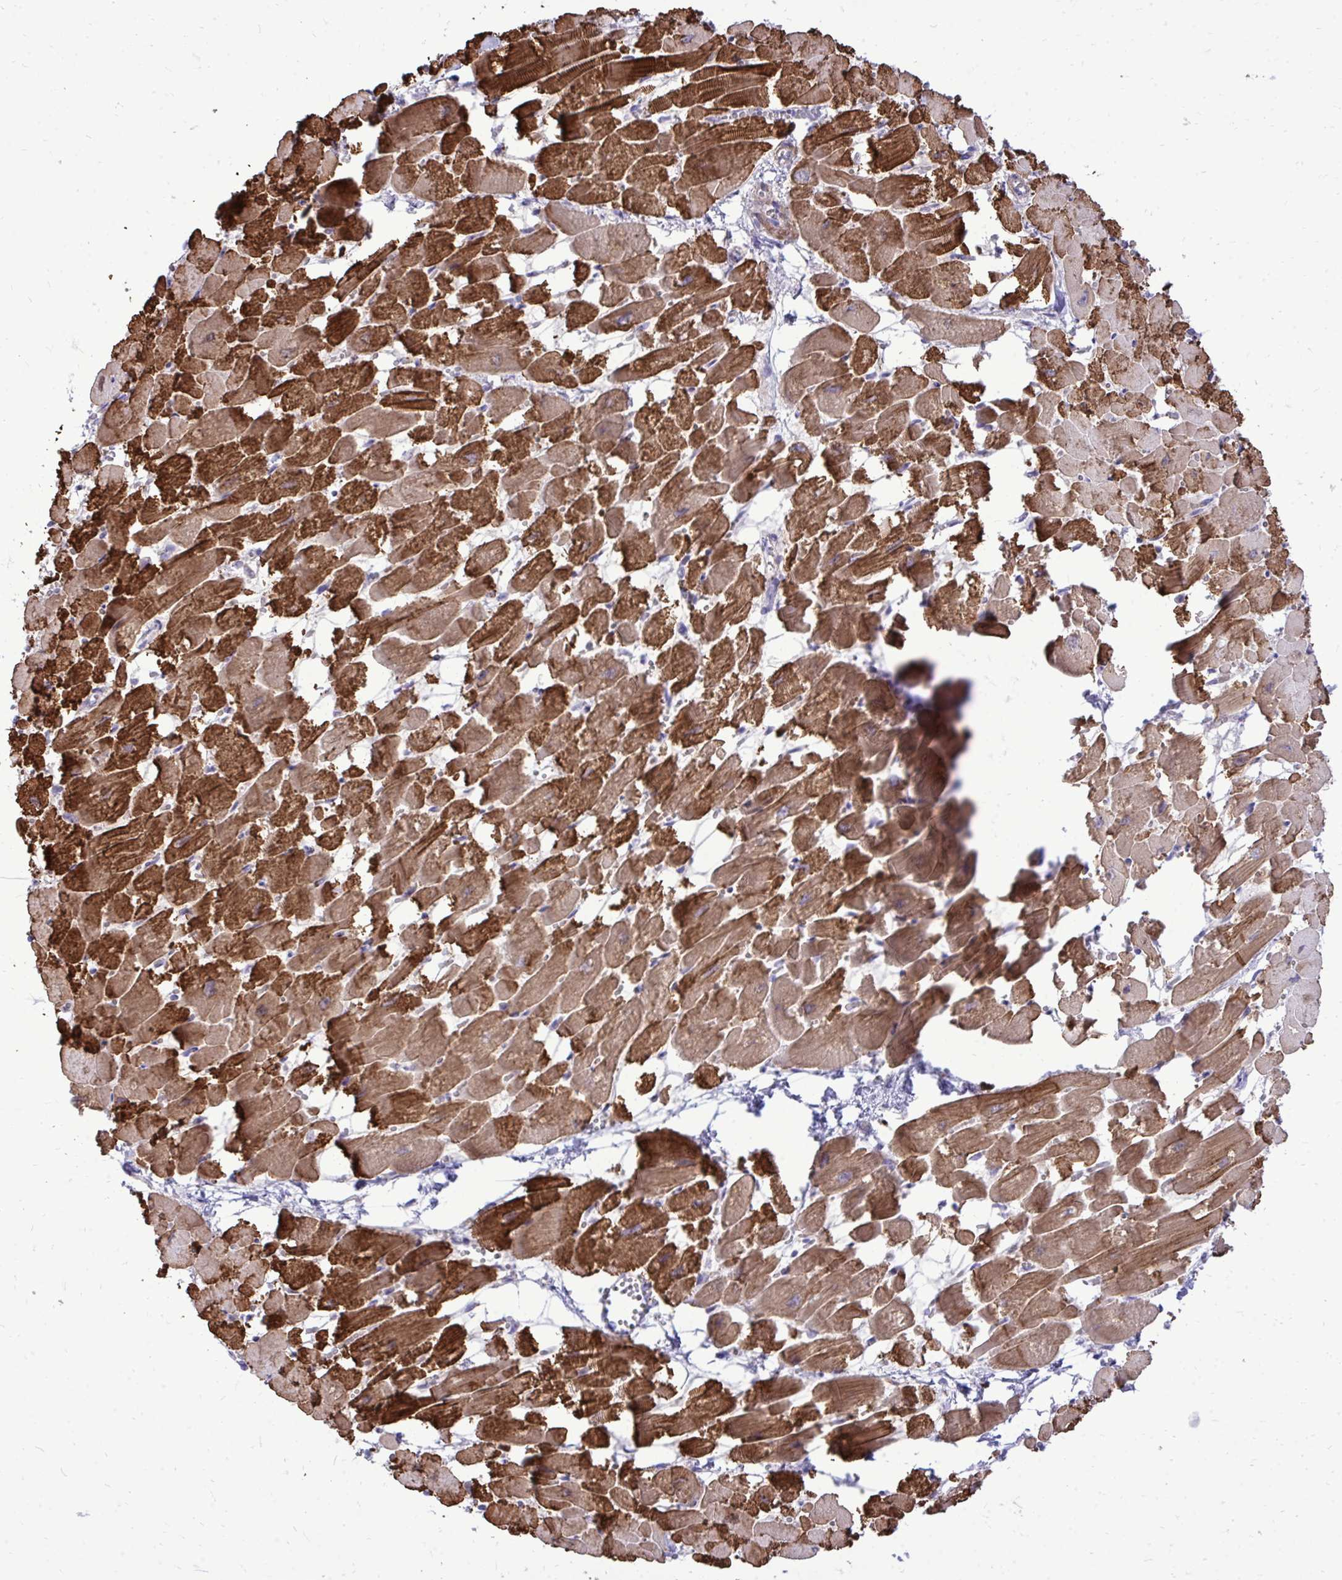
{"staining": {"intensity": "strong", "quantity": ">75%", "location": "cytoplasmic/membranous"}, "tissue": "heart muscle", "cell_type": "Cardiomyocytes", "image_type": "normal", "snomed": [{"axis": "morphology", "description": "Normal tissue, NOS"}, {"axis": "topography", "description": "Heart"}], "caption": "The immunohistochemical stain highlights strong cytoplasmic/membranous staining in cardiomyocytes of unremarkable heart muscle.", "gene": "TP53I11", "patient": {"sex": "female", "age": 52}}